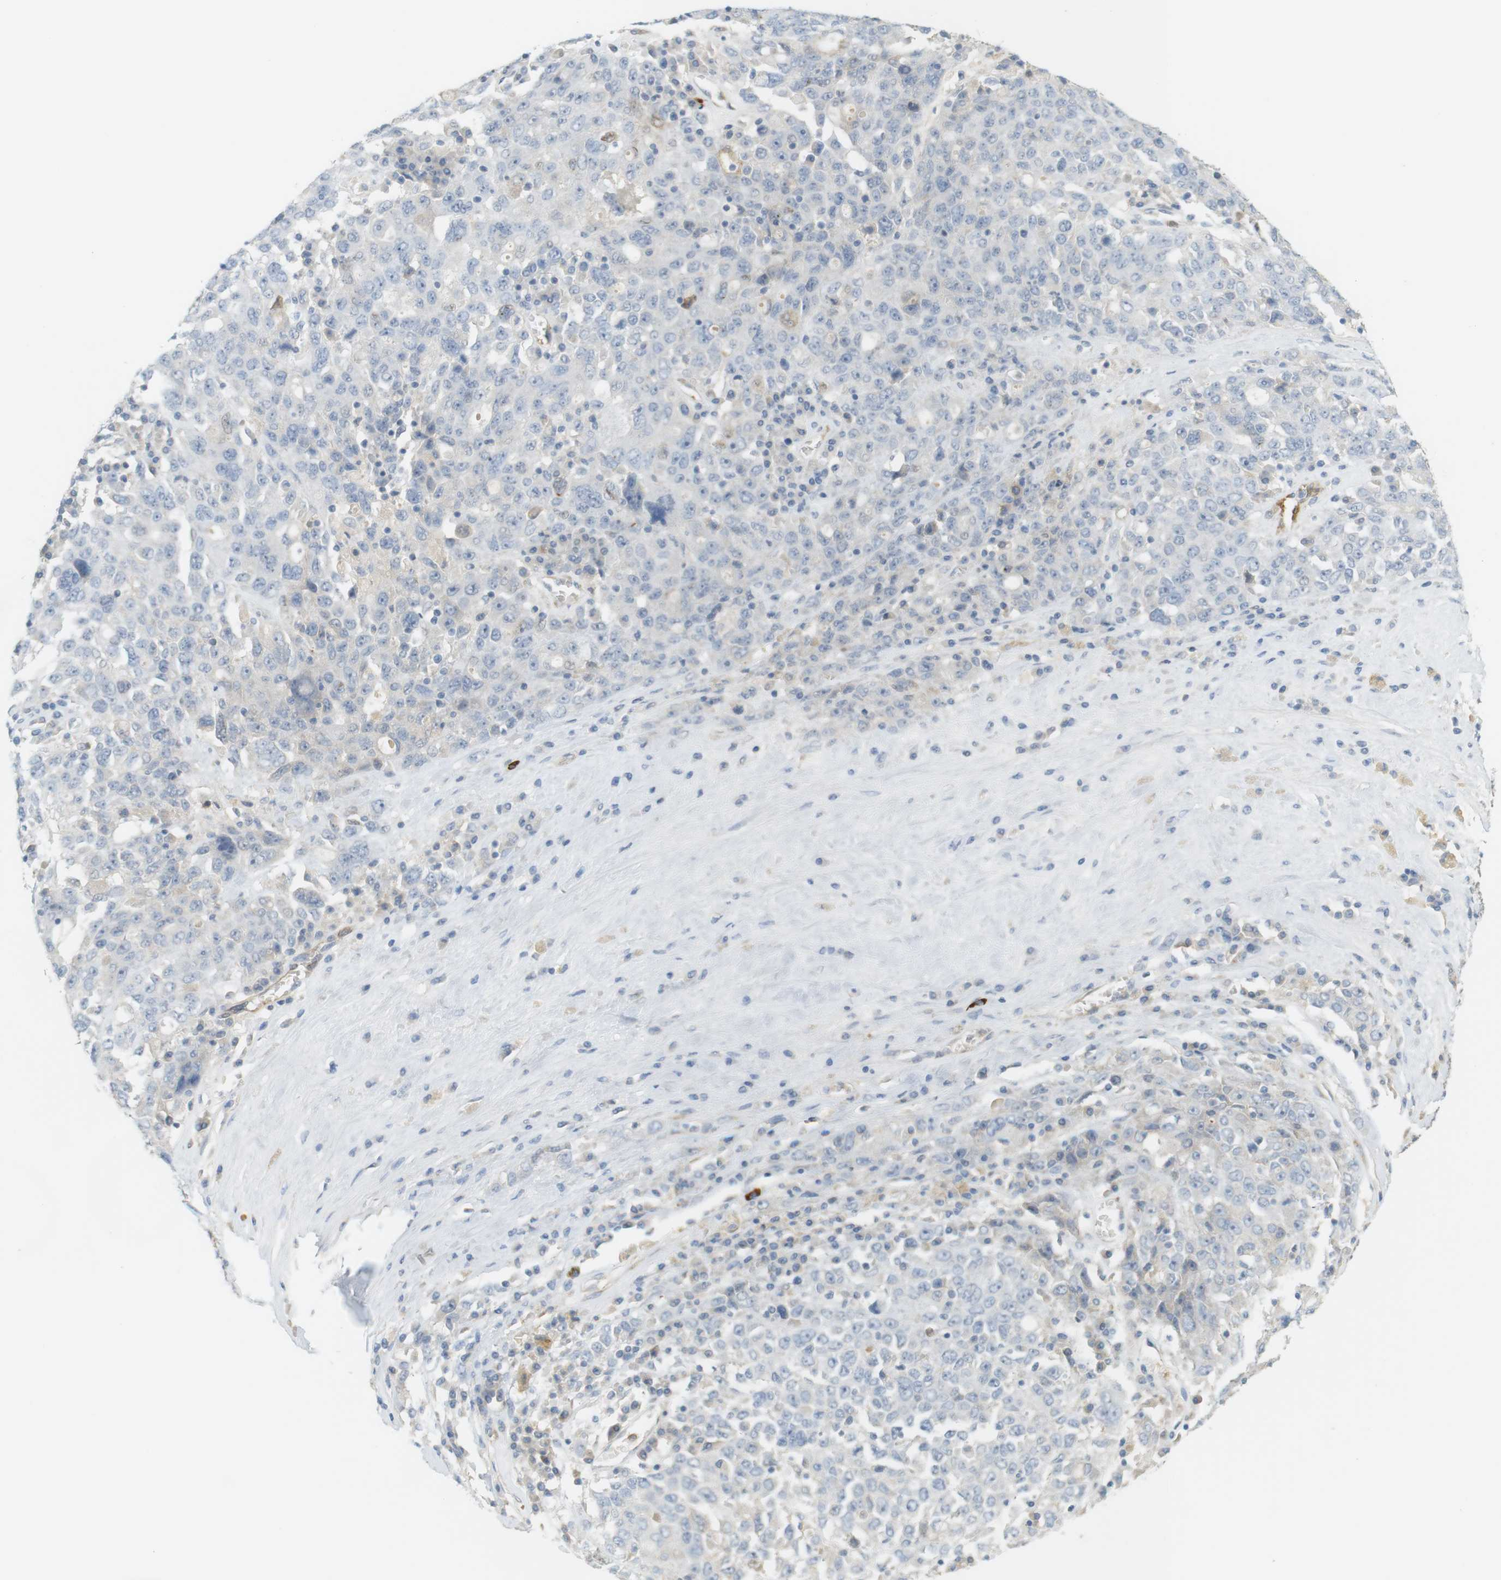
{"staining": {"intensity": "negative", "quantity": "none", "location": "none"}, "tissue": "ovarian cancer", "cell_type": "Tumor cells", "image_type": "cancer", "snomed": [{"axis": "morphology", "description": "Carcinoma, endometroid"}, {"axis": "topography", "description": "Ovary"}], "caption": "Immunohistochemical staining of endometroid carcinoma (ovarian) shows no significant staining in tumor cells.", "gene": "PDE3A", "patient": {"sex": "female", "age": 62}}